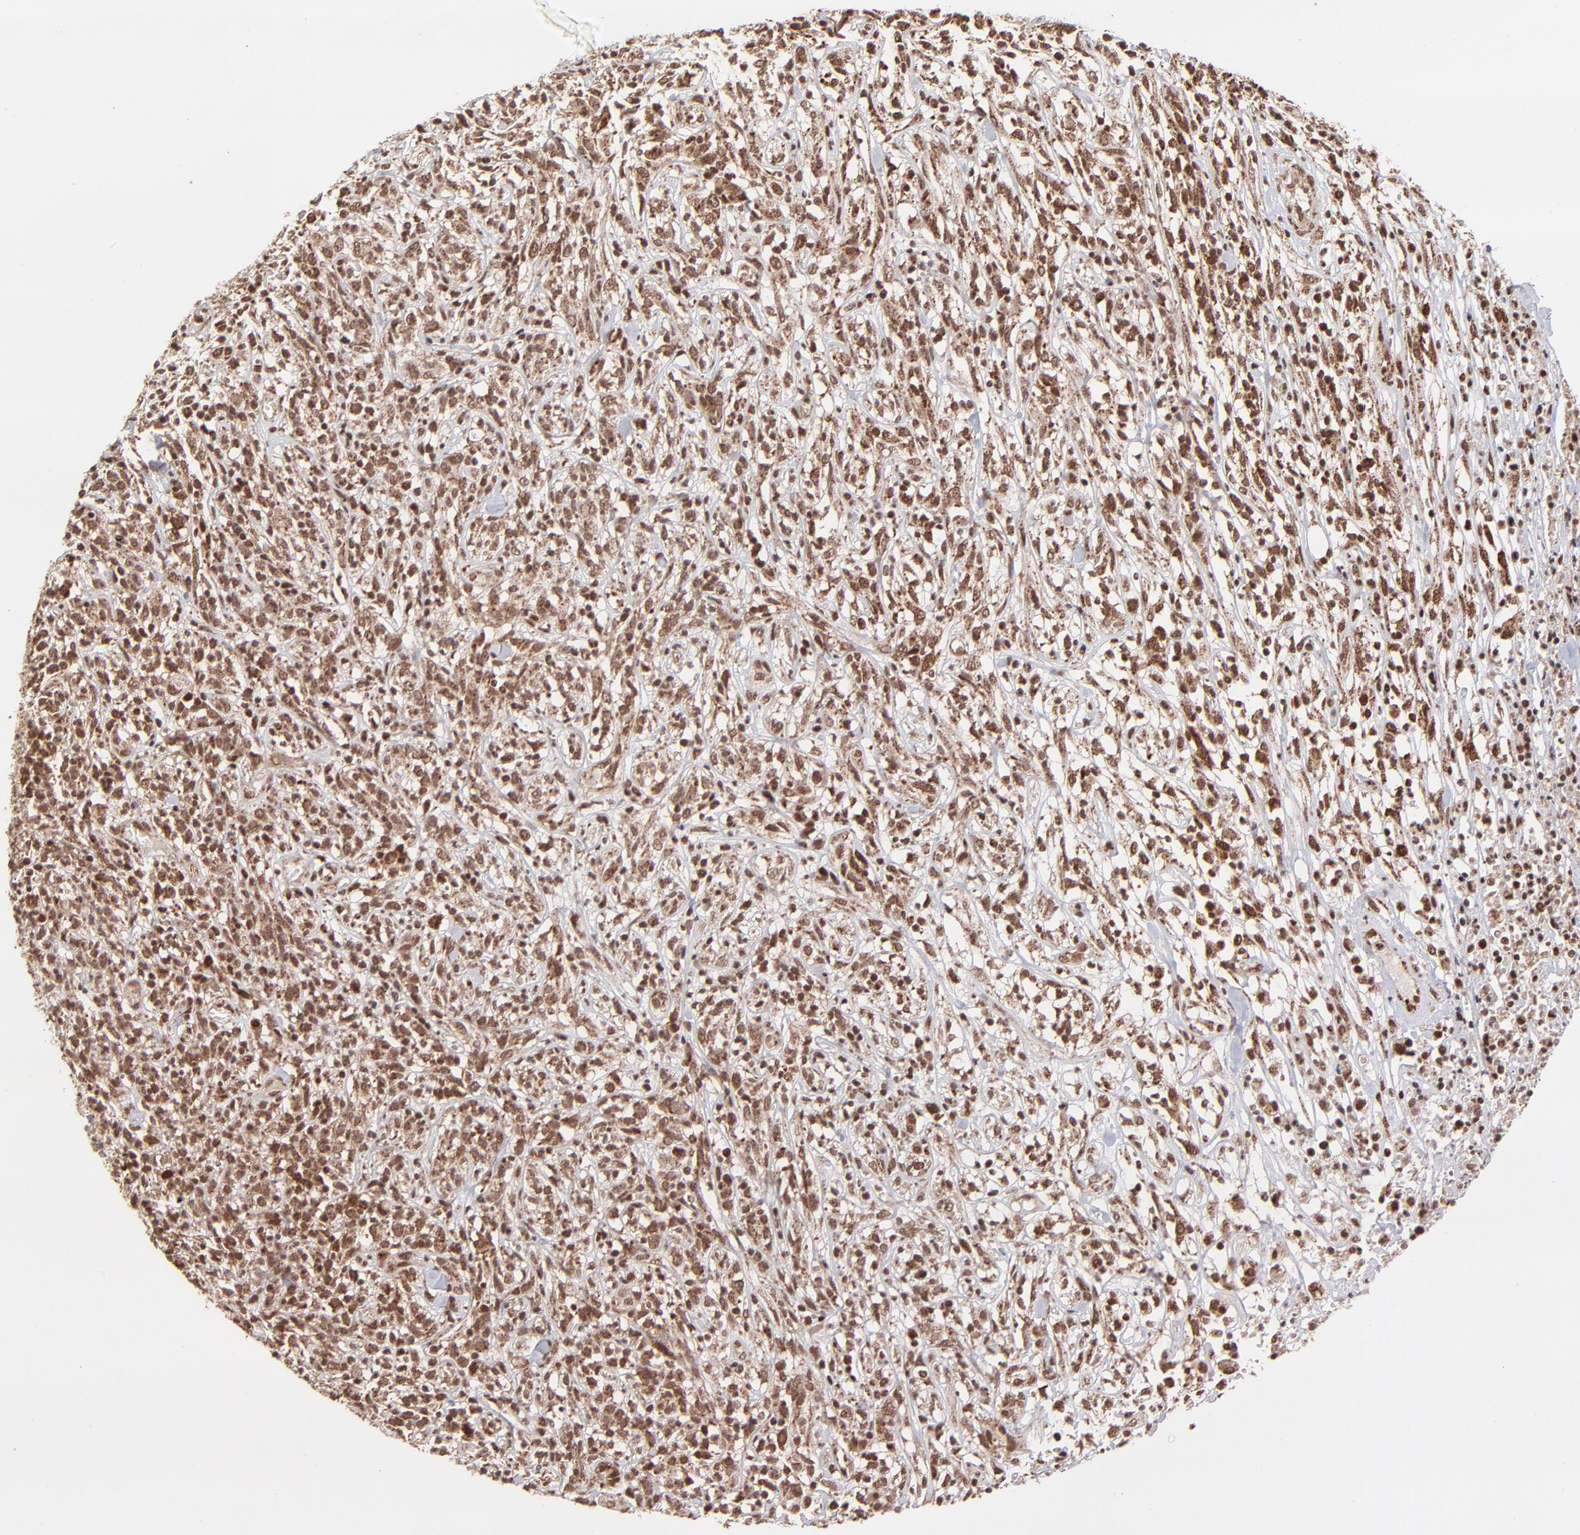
{"staining": {"intensity": "strong", "quantity": ">75%", "location": "cytoplasmic/membranous,nuclear"}, "tissue": "lymphoma", "cell_type": "Tumor cells", "image_type": "cancer", "snomed": [{"axis": "morphology", "description": "Malignant lymphoma, non-Hodgkin's type, High grade"}, {"axis": "topography", "description": "Lymph node"}], "caption": "About >75% of tumor cells in human lymphoma exhibit strong cytoplasmic/membranous and nuclear protein staining as visualized by brown immunohistochemical staining.", "gene": "MED15", "patient": {"sex": "female", "age": 73}}